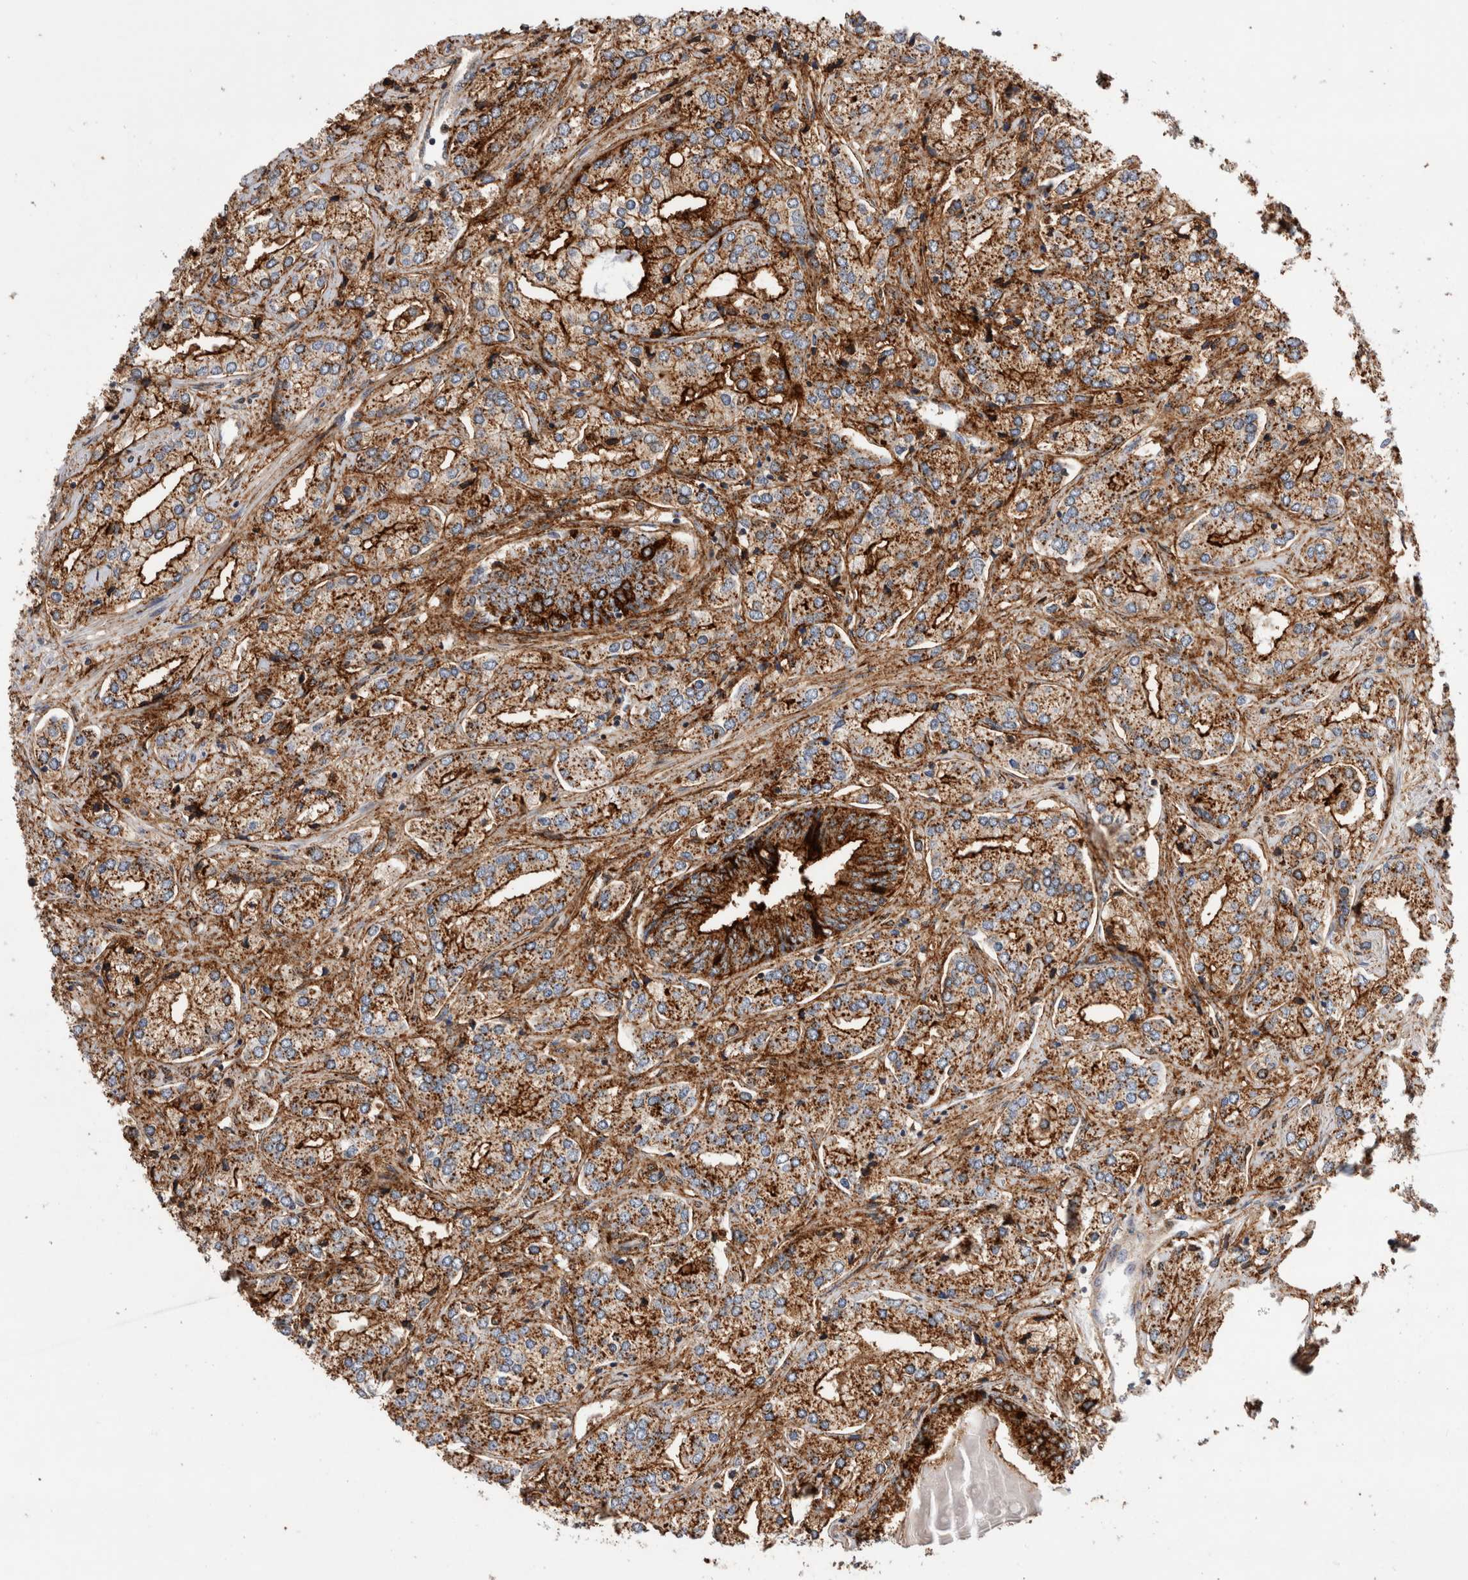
{"staining": {"intensity": "strong", "quantity": ">75%", "location": "cytoplasmic/membranous"}, "tissue": "prostate cancer", "cell_type": "Tumor cells", "image_type": "cancer", "snomed": [{"axis": "morphology", "description": "Adenocarcinoma, High grade"}, {"axis": "topography", "description": "Prostate"}], "caption": "Approximately >75% of tumor cells in human prostate cancer (high-grade adenocarcinoma) exhibit strong cytoplasmic/membranous protein positivity as visualized by brown immunohistochemical staining.", "gene": "CCDC88B", "patient": {"sex": "male", "age": 66}}